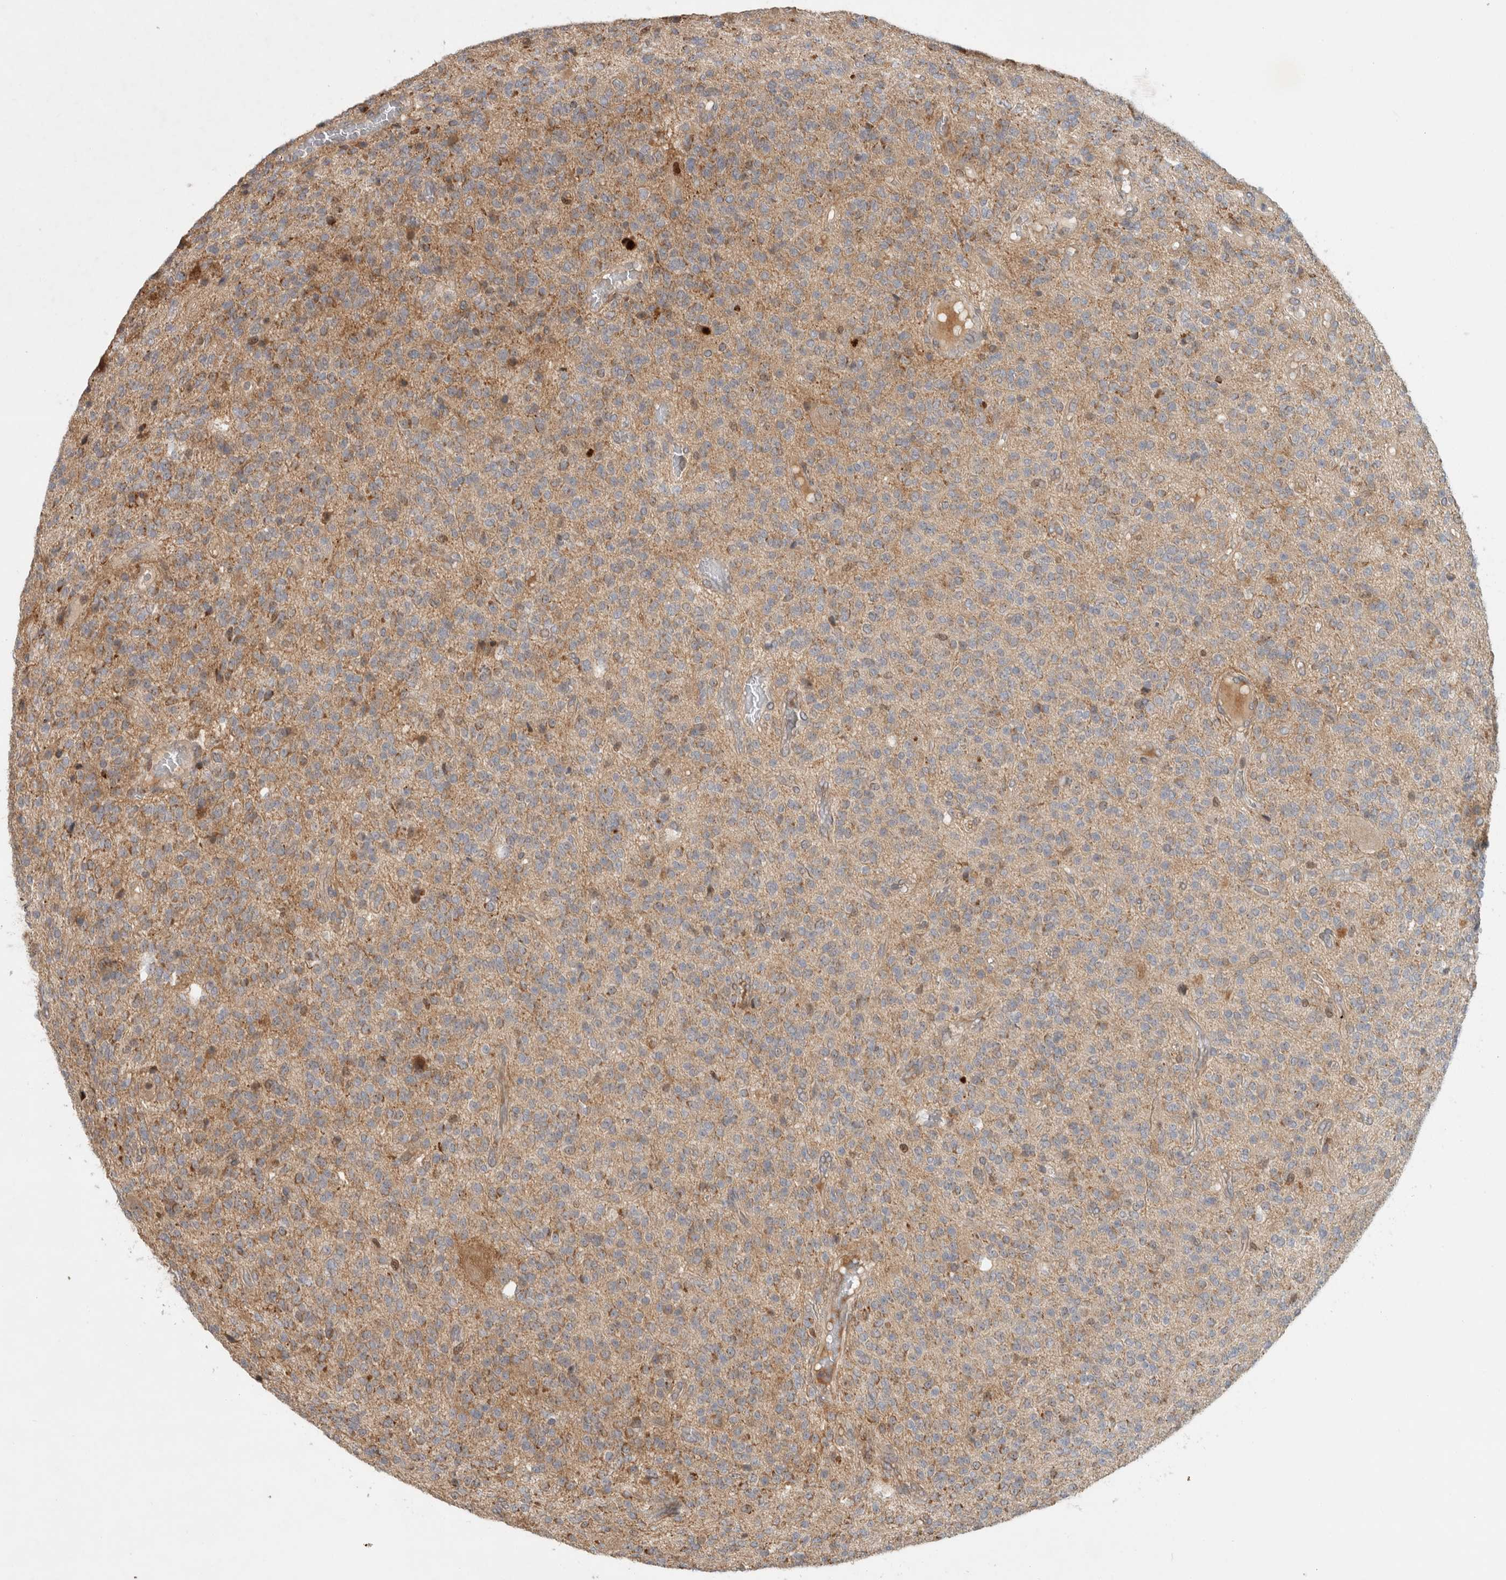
{"staining": {"intensity": "weak", "quantity": "25%-75%", "location": "cytoplasmic/membranous"}, "tissue": "glioma", "cell_type": "Tumor cells", "image_type": "cancer", "snomed": [{"axis": "morphology", "description": "Glioma, malignant, High grade"}, {"axis": "topography", "description": "Brain"}], "caption": "Immunohistochemistry (IHC) image of neoplastic tissue: human high-grade glioma (malignant) stained using immunohistochemistry exhibits low levels of weak protein expression localized specifically in the cytoplasmic/membranous of tumor cells, appearing as a cytoplasmic/membranous brown color.", "gene": "INSRR", "patient": {"sex": "male", "age": 34}}